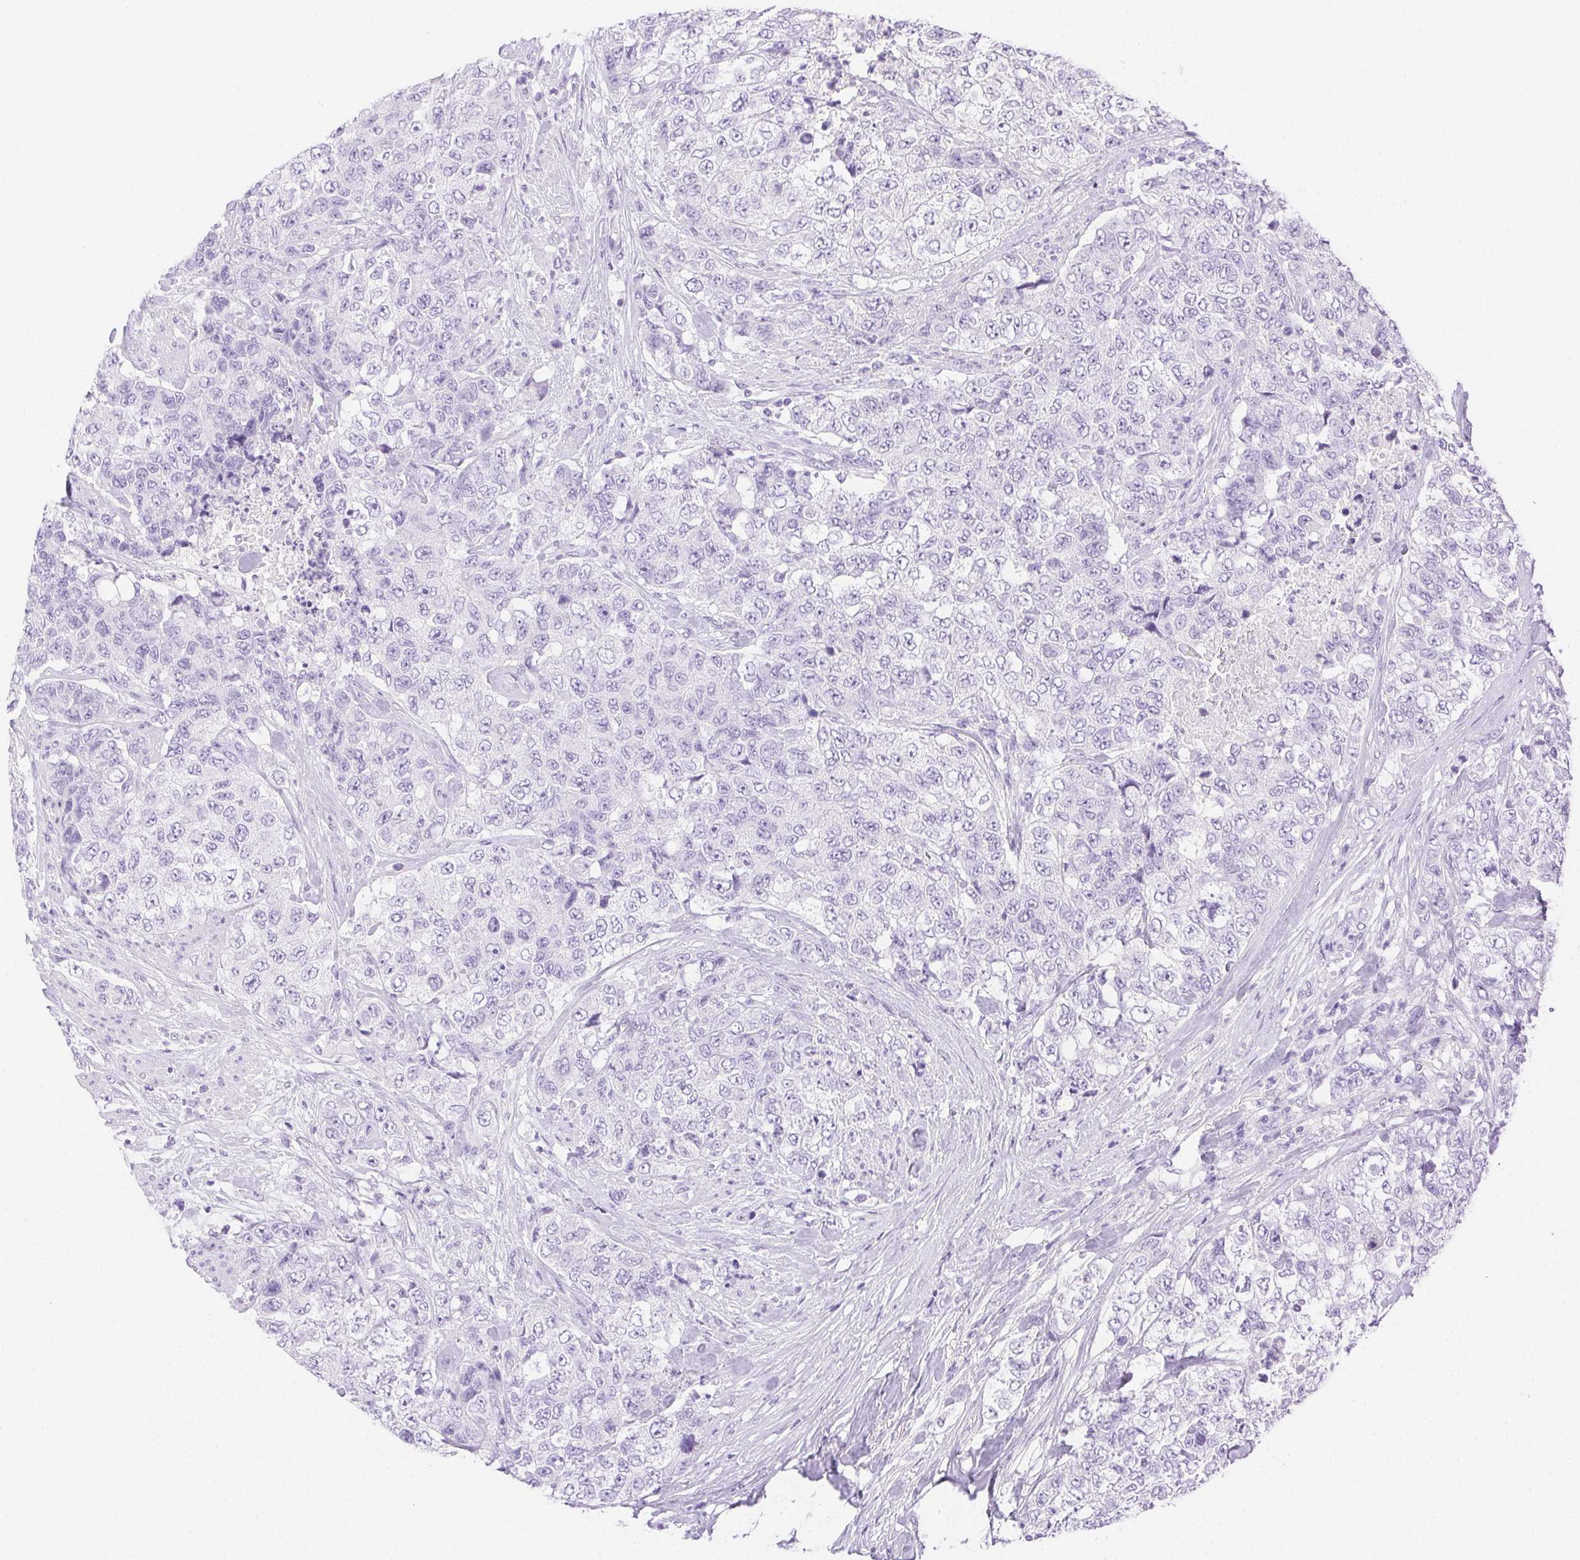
{"staining": {"intensity": "negative", "quantity": "none", "location": "none"}, "tissue": "urothelial cancer", "cell_type": "Tumor cells", "image_type": "cancer", "snomed": [{"axis": "morphology", "description": "Urothelial carcinoma, High grade"}, {"axis": "topography", "description": "Urinary bladder"}], "caption": "Immunohistochemical staining of urothelial cancer demonstrates no significant expression in tumor cells.", "gene": "SPACA4", "patient": {"sex": "female", "age": 78}}